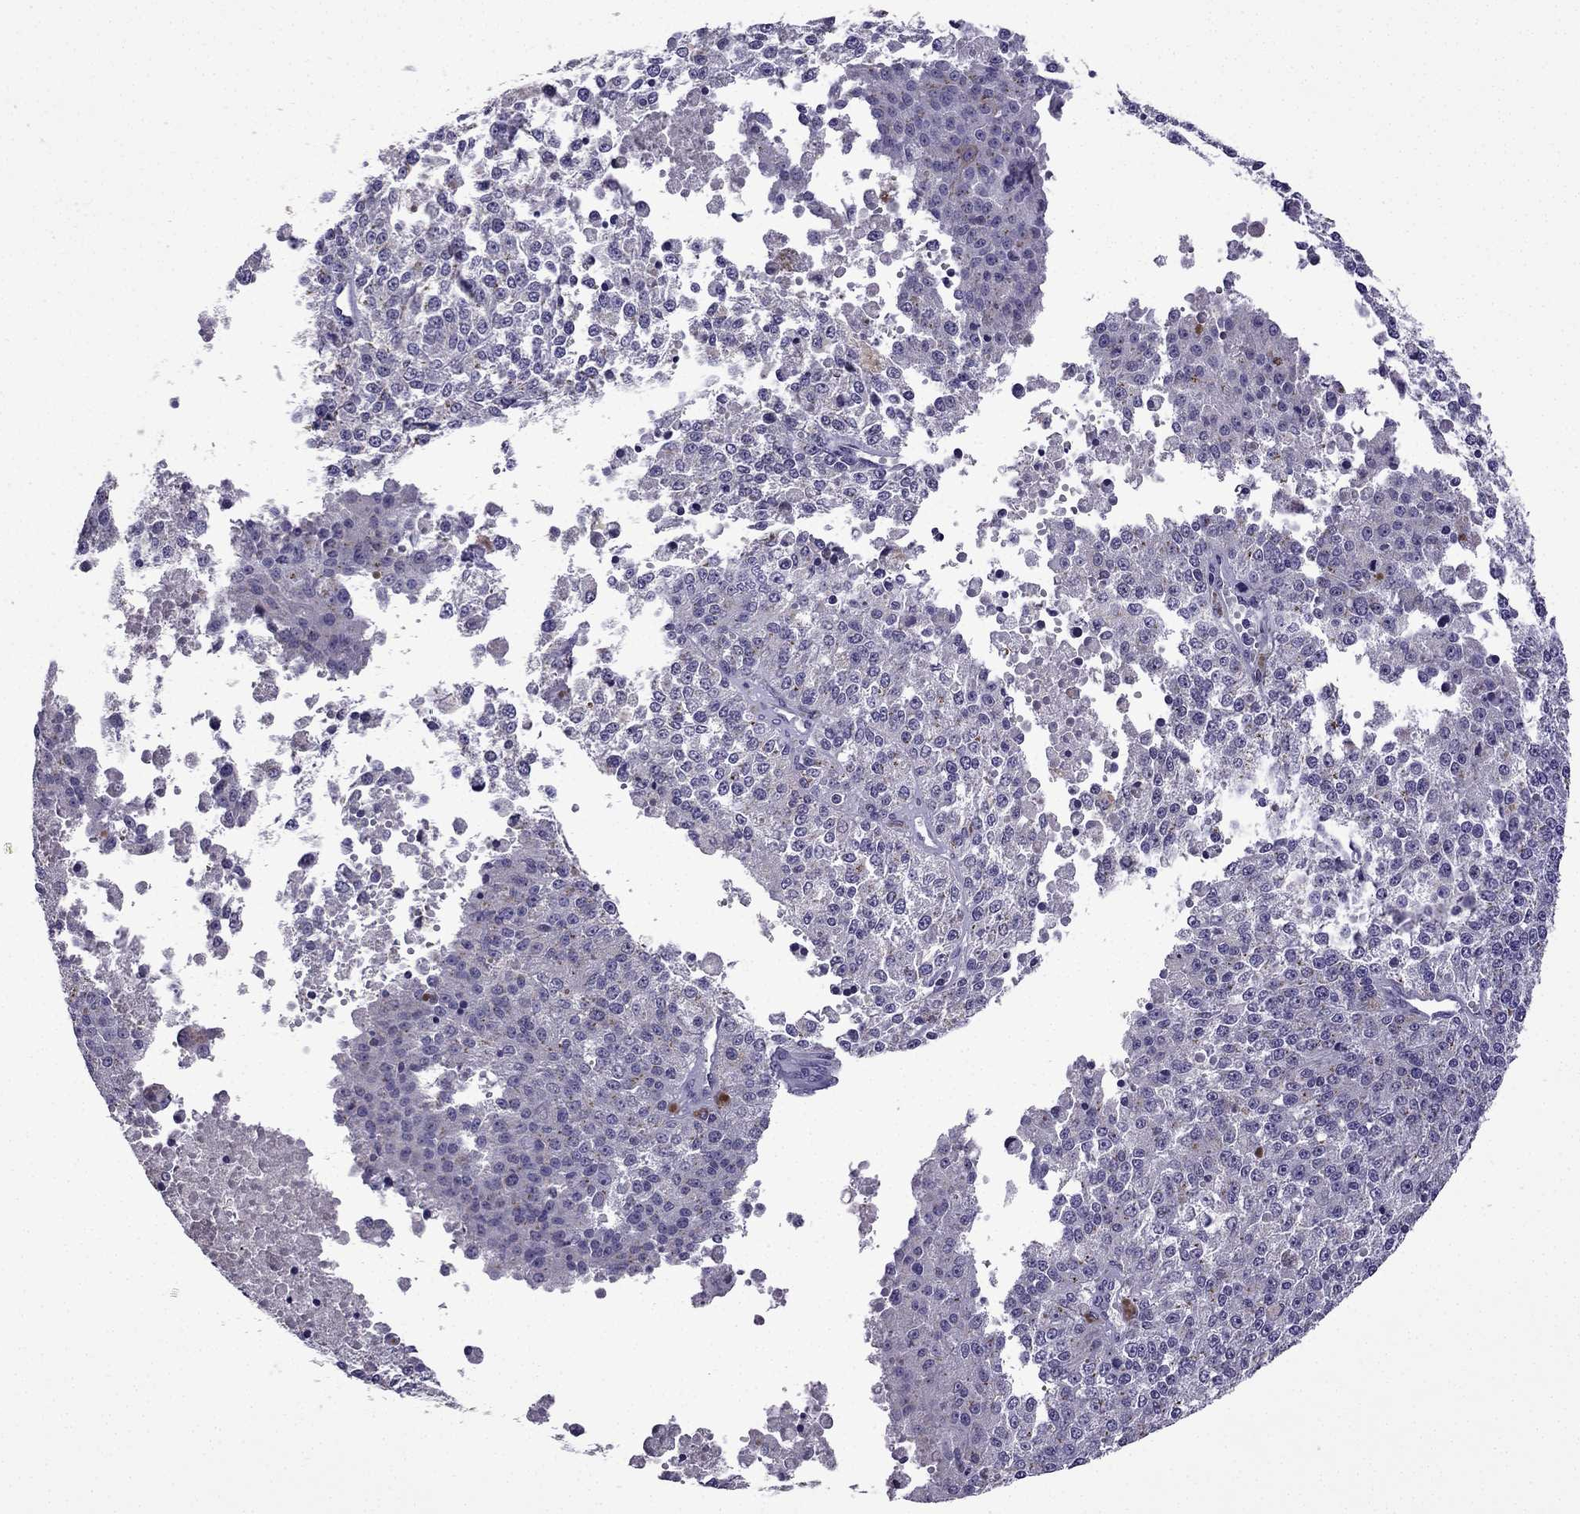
{"staining": {"intensity": "negative", "quantity": "none", "location": "none"}, "tissue": "melanoma", "cell_type": "Tumor cells", "image_type": "cancer", "snomed": [{"axis": "morphology", "description": "Malignant melanoma, Metastatic site"}, {"axis": "topography", "description": "Lymph node"}], "caption": "The histopathology image demonstrates no significant expression in tumor cells of malignant melanoma (metastatic site). Brightfield microscopy of IHC stained with DAB (3,3'-diaminobenzidine) (brown) and hematoxylin (blue), captured at high magnification.", "gene": "TTN", "patient": {"sex": "female", "age": 64}}